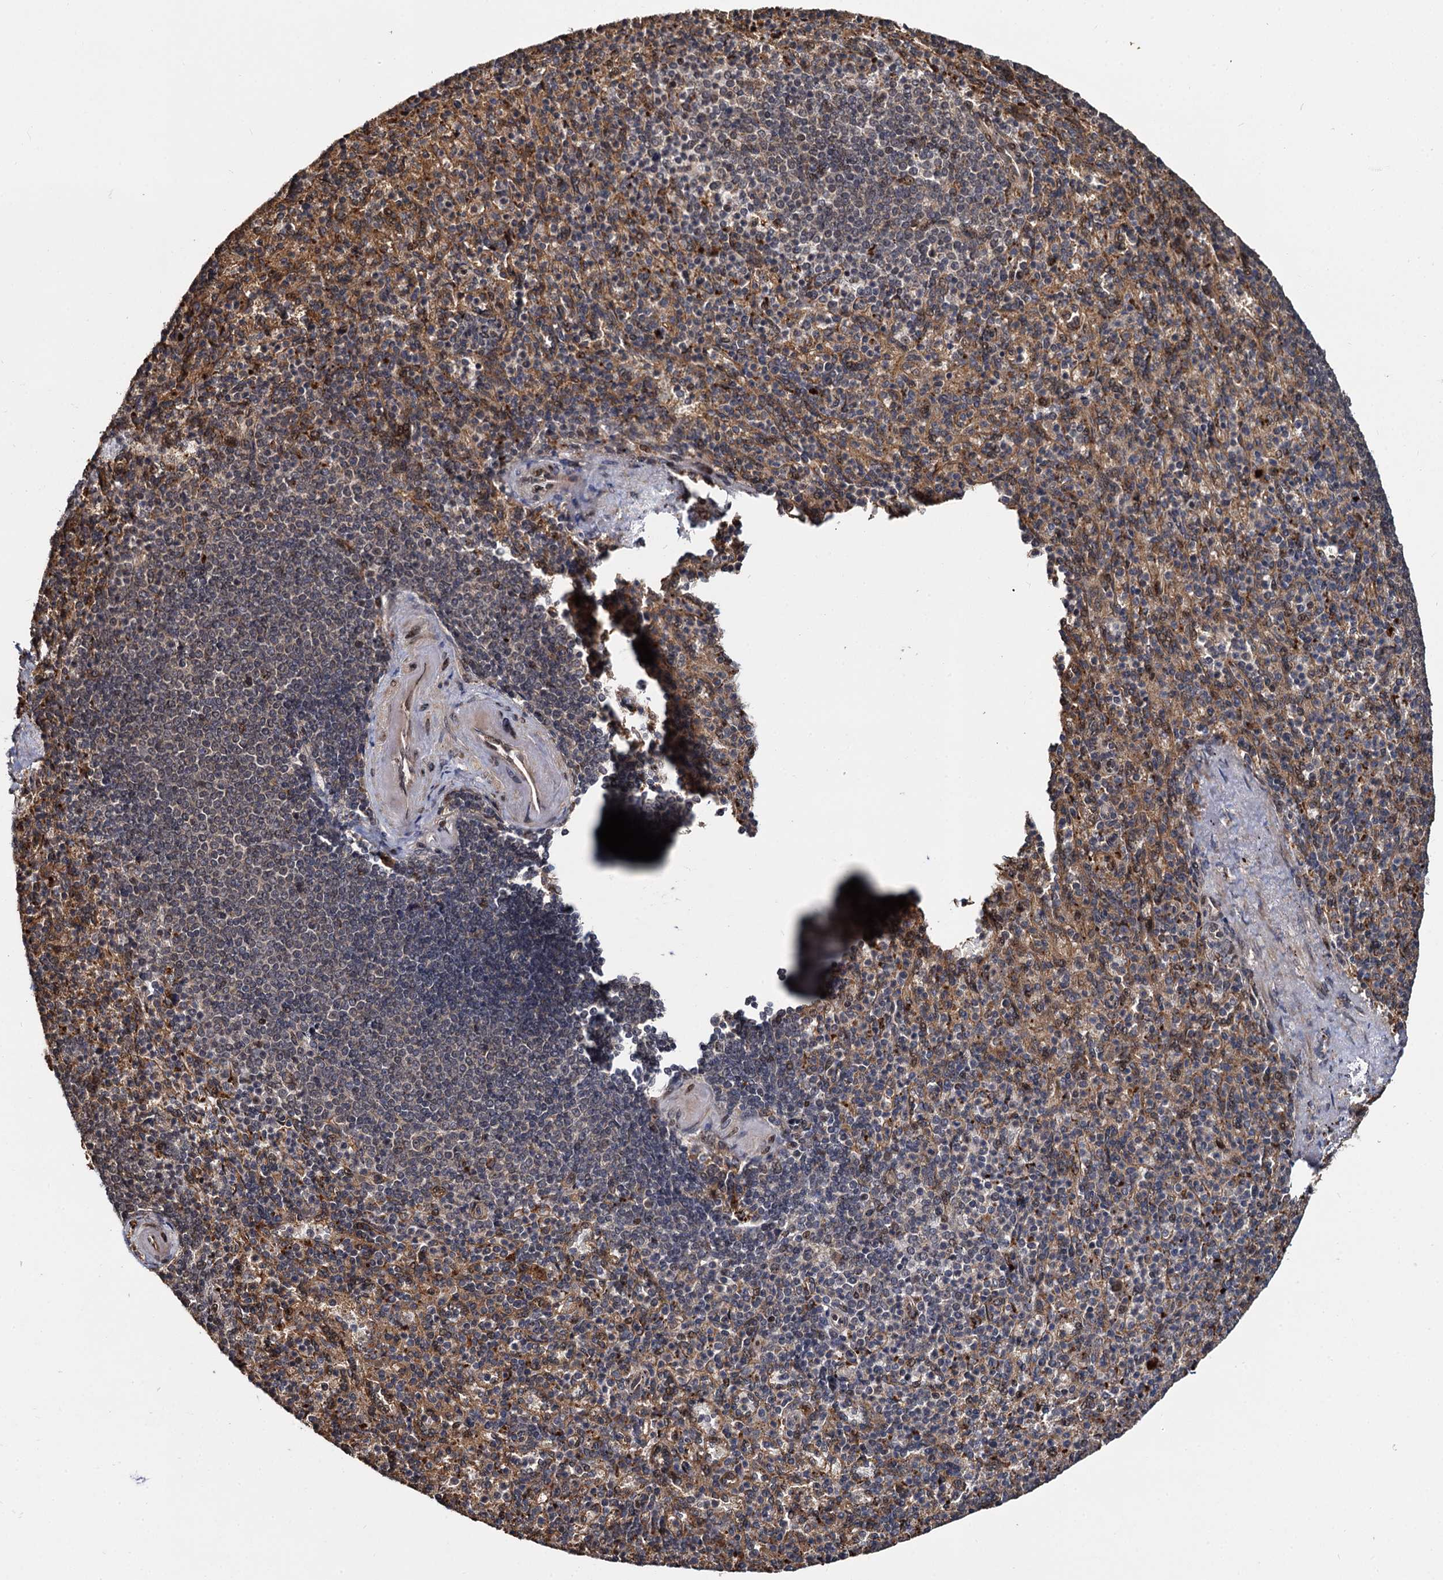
{"staining": {"intensity": "weak", "quantity": "25%-75%", "location": "cytoplasmic/membranous"}, "tissue": "spleen", "cell_type": "Cells in red pulp", "image_type": "normal", "snomed": [{"axis": "morphology", "description": "Normal tissue, NOS"}, {"axis": "topography", "description": "Spleen"}], "caption": "This image shows normal spleen stained with immunohistochemistry to label a protein in brown. The cytoplasmic/membranous of cells in red pulp show weak positivity for the protein. Nuclei are counter-stained blue.", "gene": "CEP192", "patient": {"sex": "female", "age": 74}}